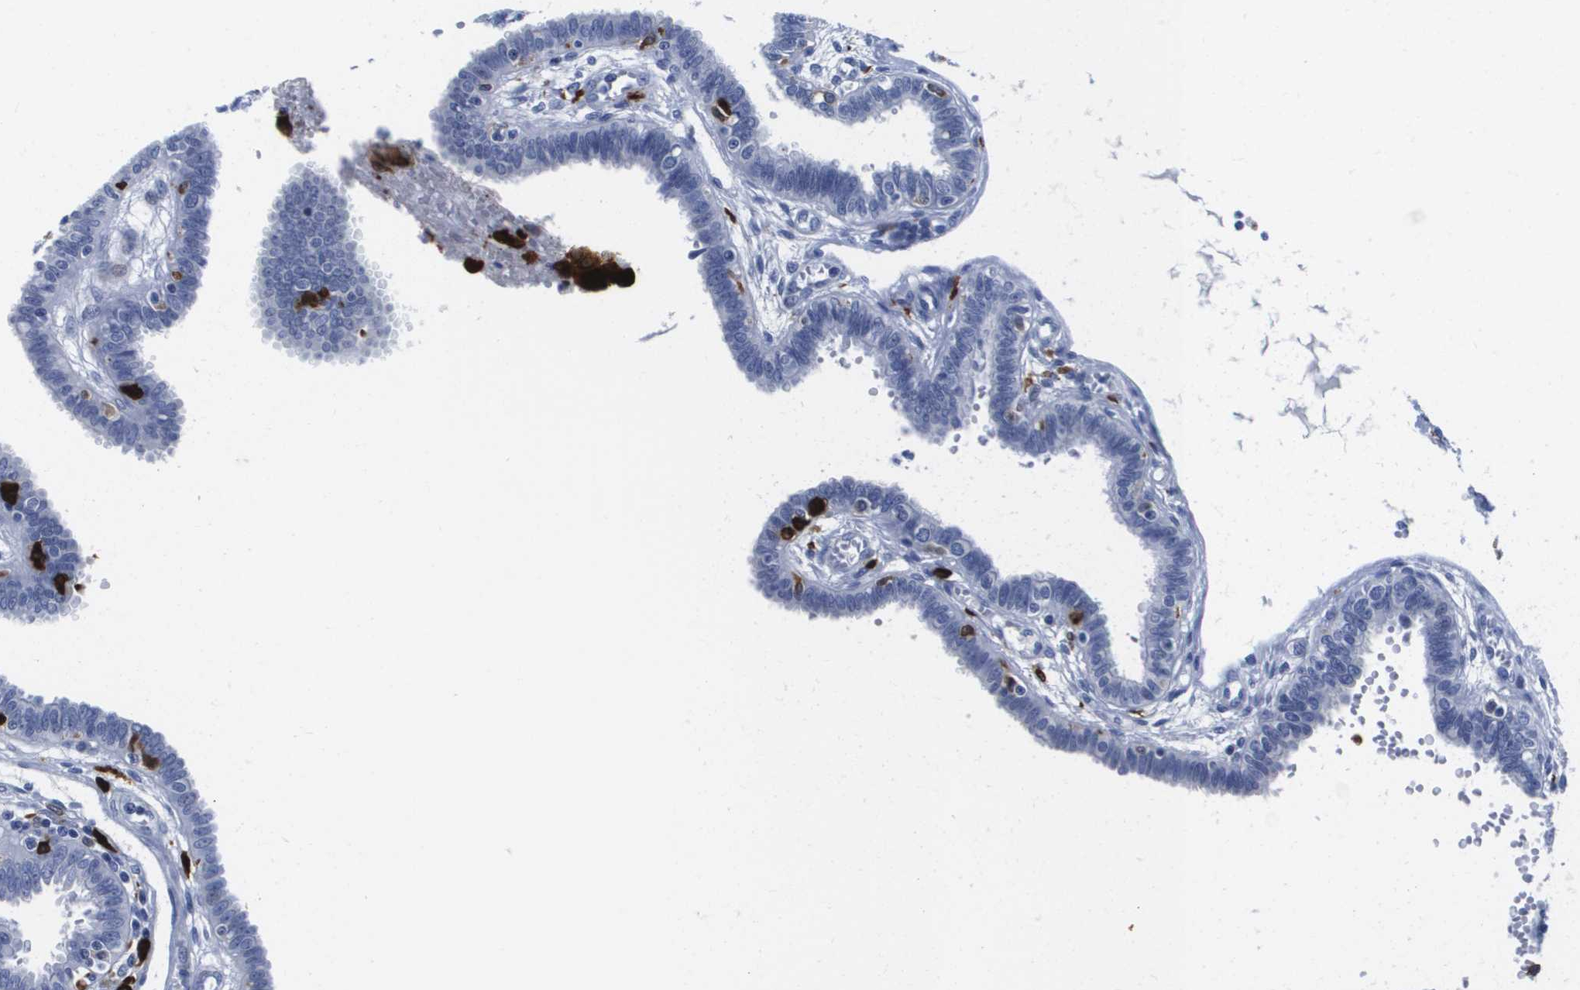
{"staining": {"intensity": "negative", "quantity": "none", "location": "none"}, "tissue": "fallopian tube", "cell_type": "Glandular cells", "image_type": "normal", "snomed": [{"axis": "morphology", "description": "Normal tissue, NOS"}, {"axis": "topography", "description": "Fallopian tube"}], "caption": "This is a photomicrograph of immunohistochemistry (IHC) staining of unremarkable fallopian tube, which shows no expression in glandular cells.", "gene": "HMOX1", "patient": {"sex": "female", "age": 32}}